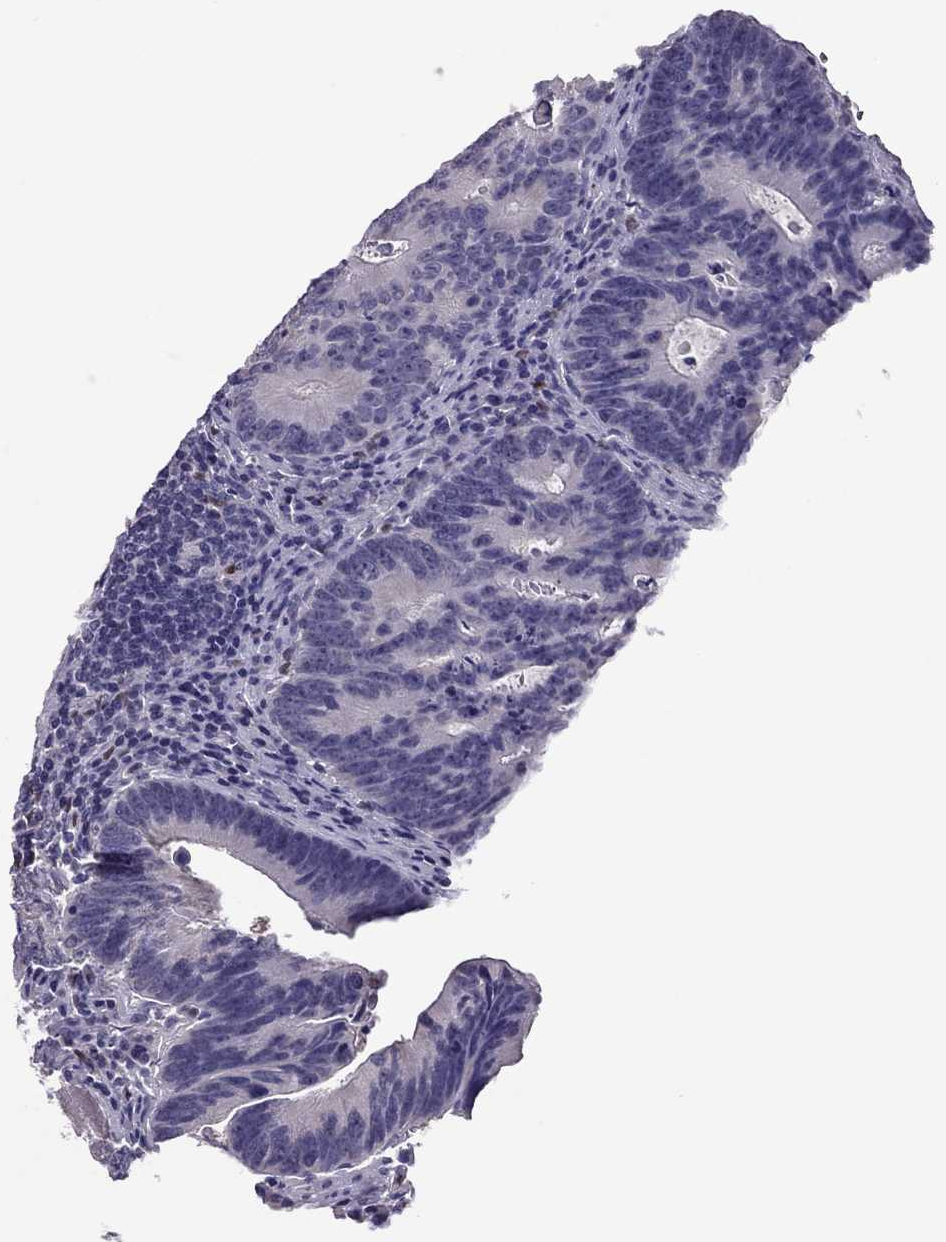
{"staining": {"intensity": "negative", "quantity": "none", "location": "none"}, "tissue": "colorectal cancer", "cell_type": "Tumor cells", "image_type": "cancer", "snomed": [{"axis": "morphology", "description": "Adenocarcinoma, NOS"}, {"axis": "topography", "description": "Colon"}], "caption": "The histopathology image displays no significant expression in tumor cells of adenocarcinoma (colorectal).", "gene": "SPINT3", "patient": {"sex": "female", "age": 87}}